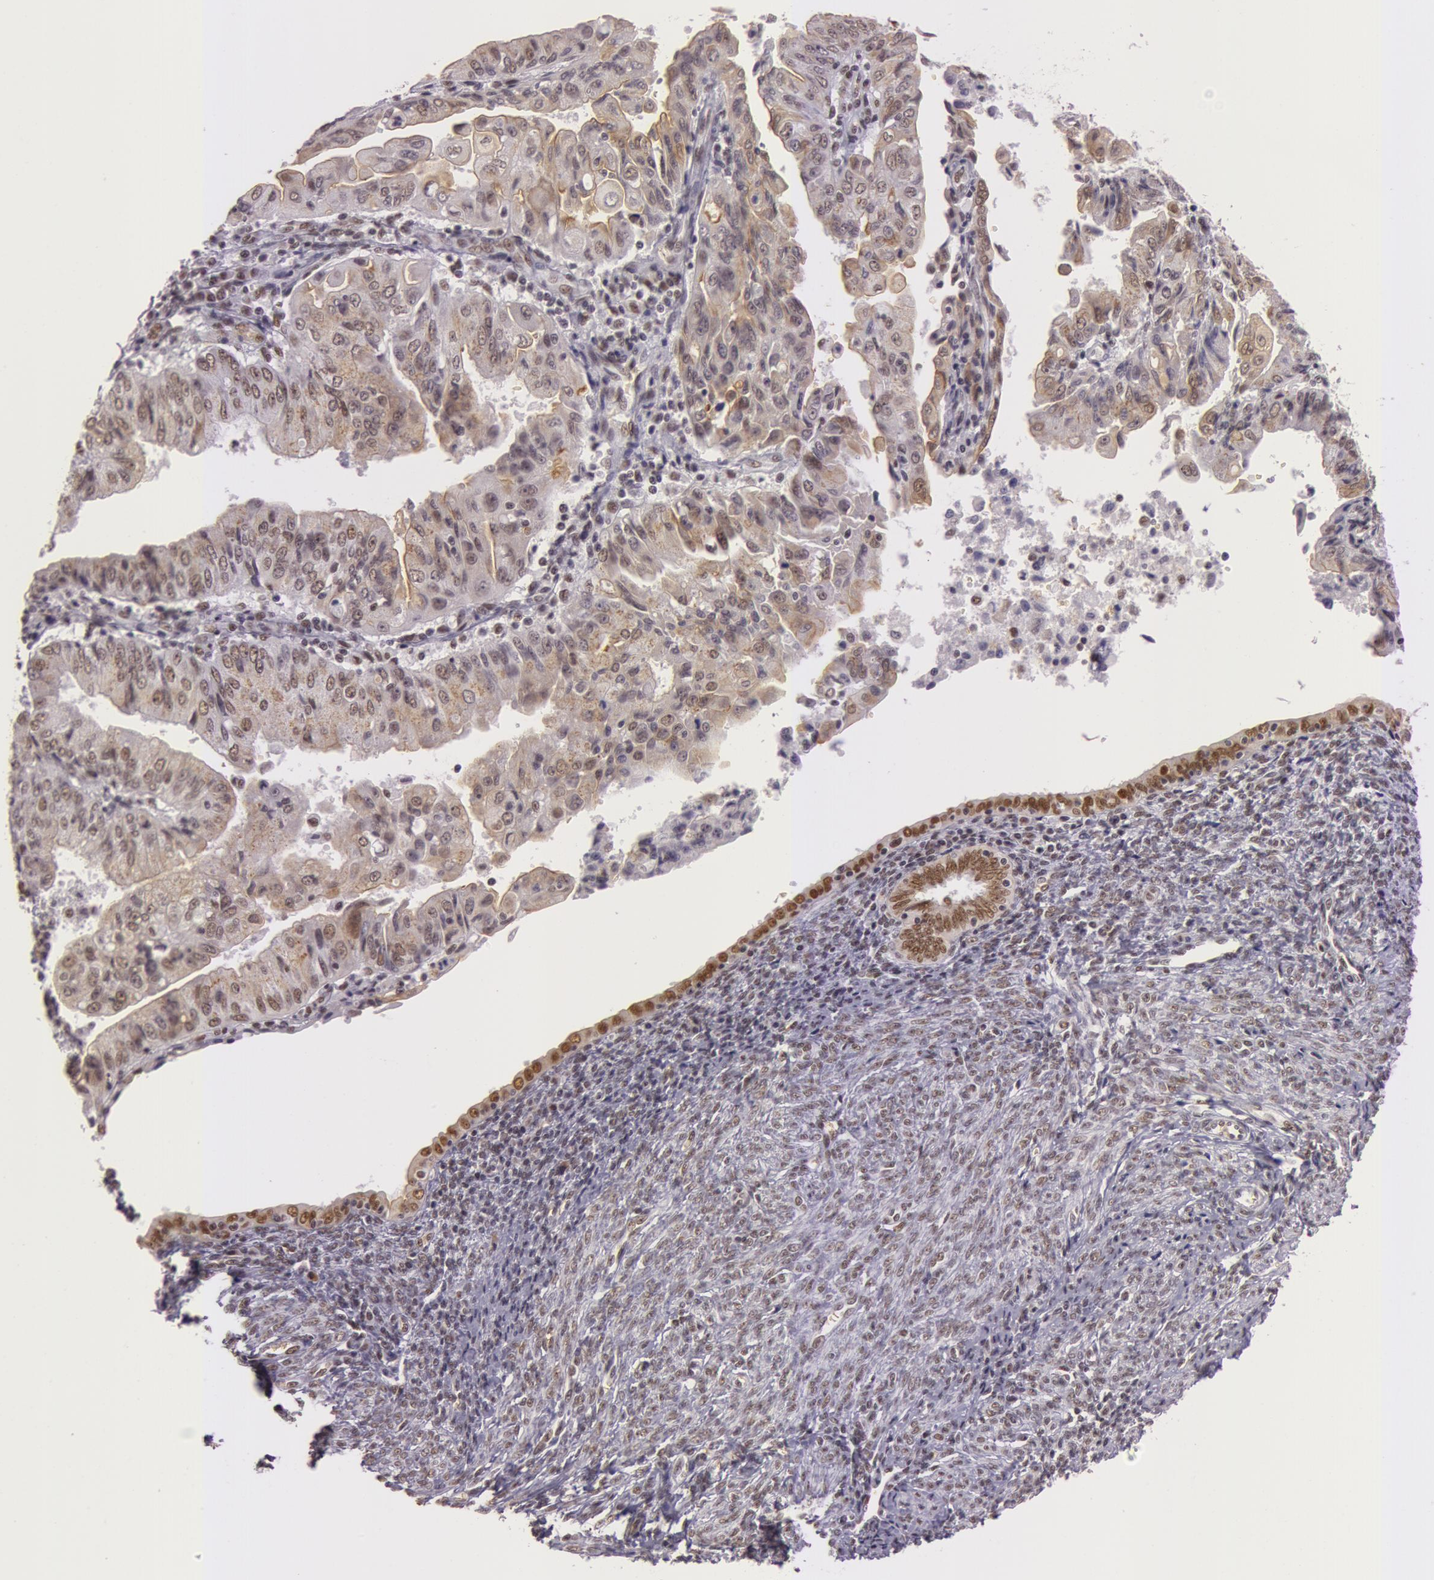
{"staining": {"intensity": "weak", "quantity": "25%-75%", "location": "nuclear"}, "tissue": "endometrial cancer", "cell_type": "Tumor cells", "image_type": "cancer", "snomed": [{"axis": "morphology", "description": "Adenocarcinoma, NOS"}, {"axis": "topography", "description": "Endometrium"}], "caption": "High-magnification brightfield microscopy of endometrial cancer stained with DAB (brown) and counterstained with hematoxylin (blue). tumor cells exhibit weak nuclear staining is identified in approximately25%-75% of cells.", "gene": "NBN", "patient": {"sex": "female", "age": 75}}